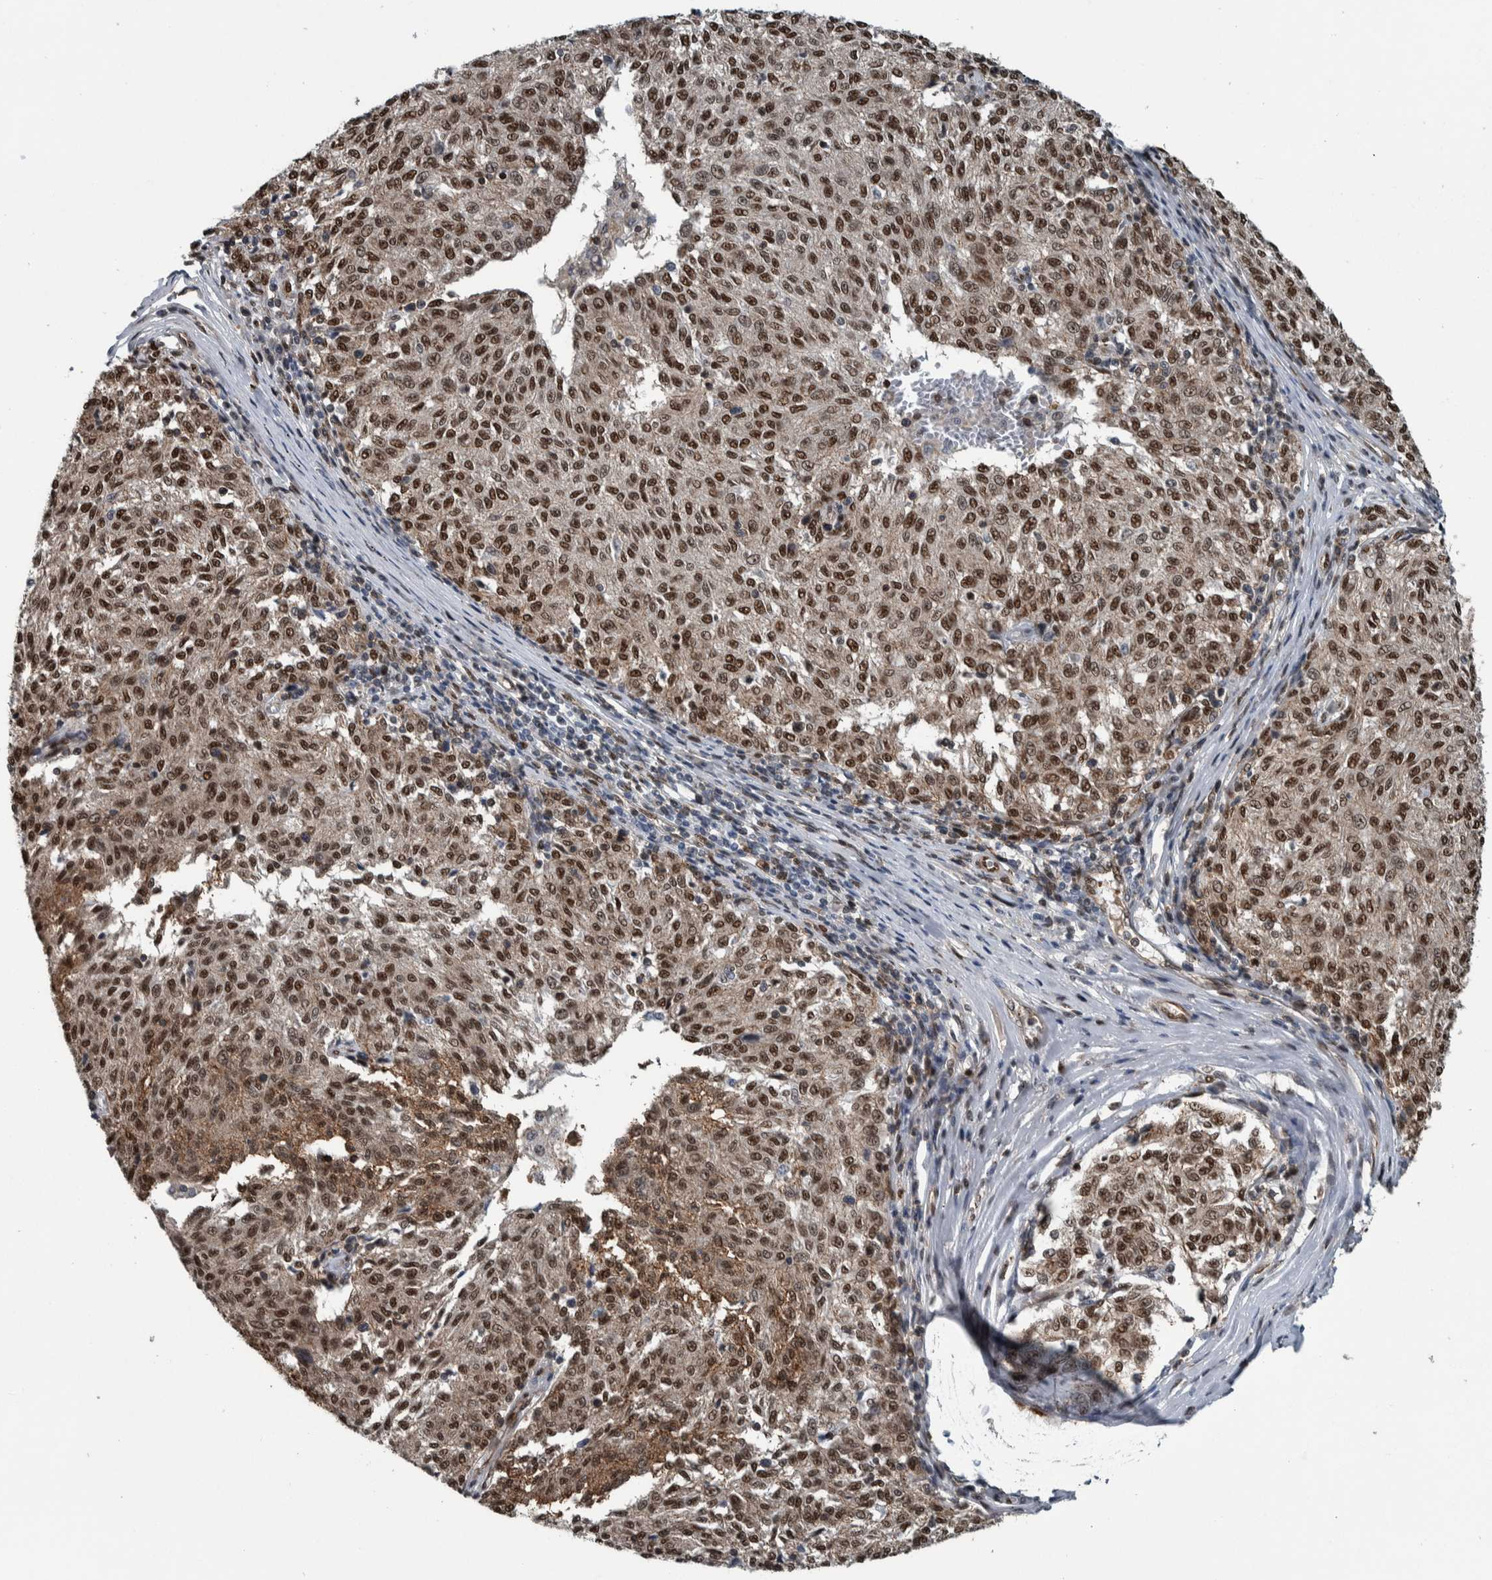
{"staining": {"intensity": "strong", "quantity": ">75%", "location": "cytoplasmic/membranous,nuclear"}, "tissue": "melanoma", "cell_type": "Tumor cells", "image_type": "cancer", "snomed": [{"axis": "morphology", "description": "Malignant melanoma, NOS"}, {"axis": "topography", "description": "Skin"}], "caption": "IHC histopathology image of melanoma stained for a protein (brown), which demonstrates high levels of strong cytoplasmic/membranous and nuclear expression in approximately >75% of tumor cells.", "gene": "FAM135B", "patient": {"sex": "female", "age": 72}}